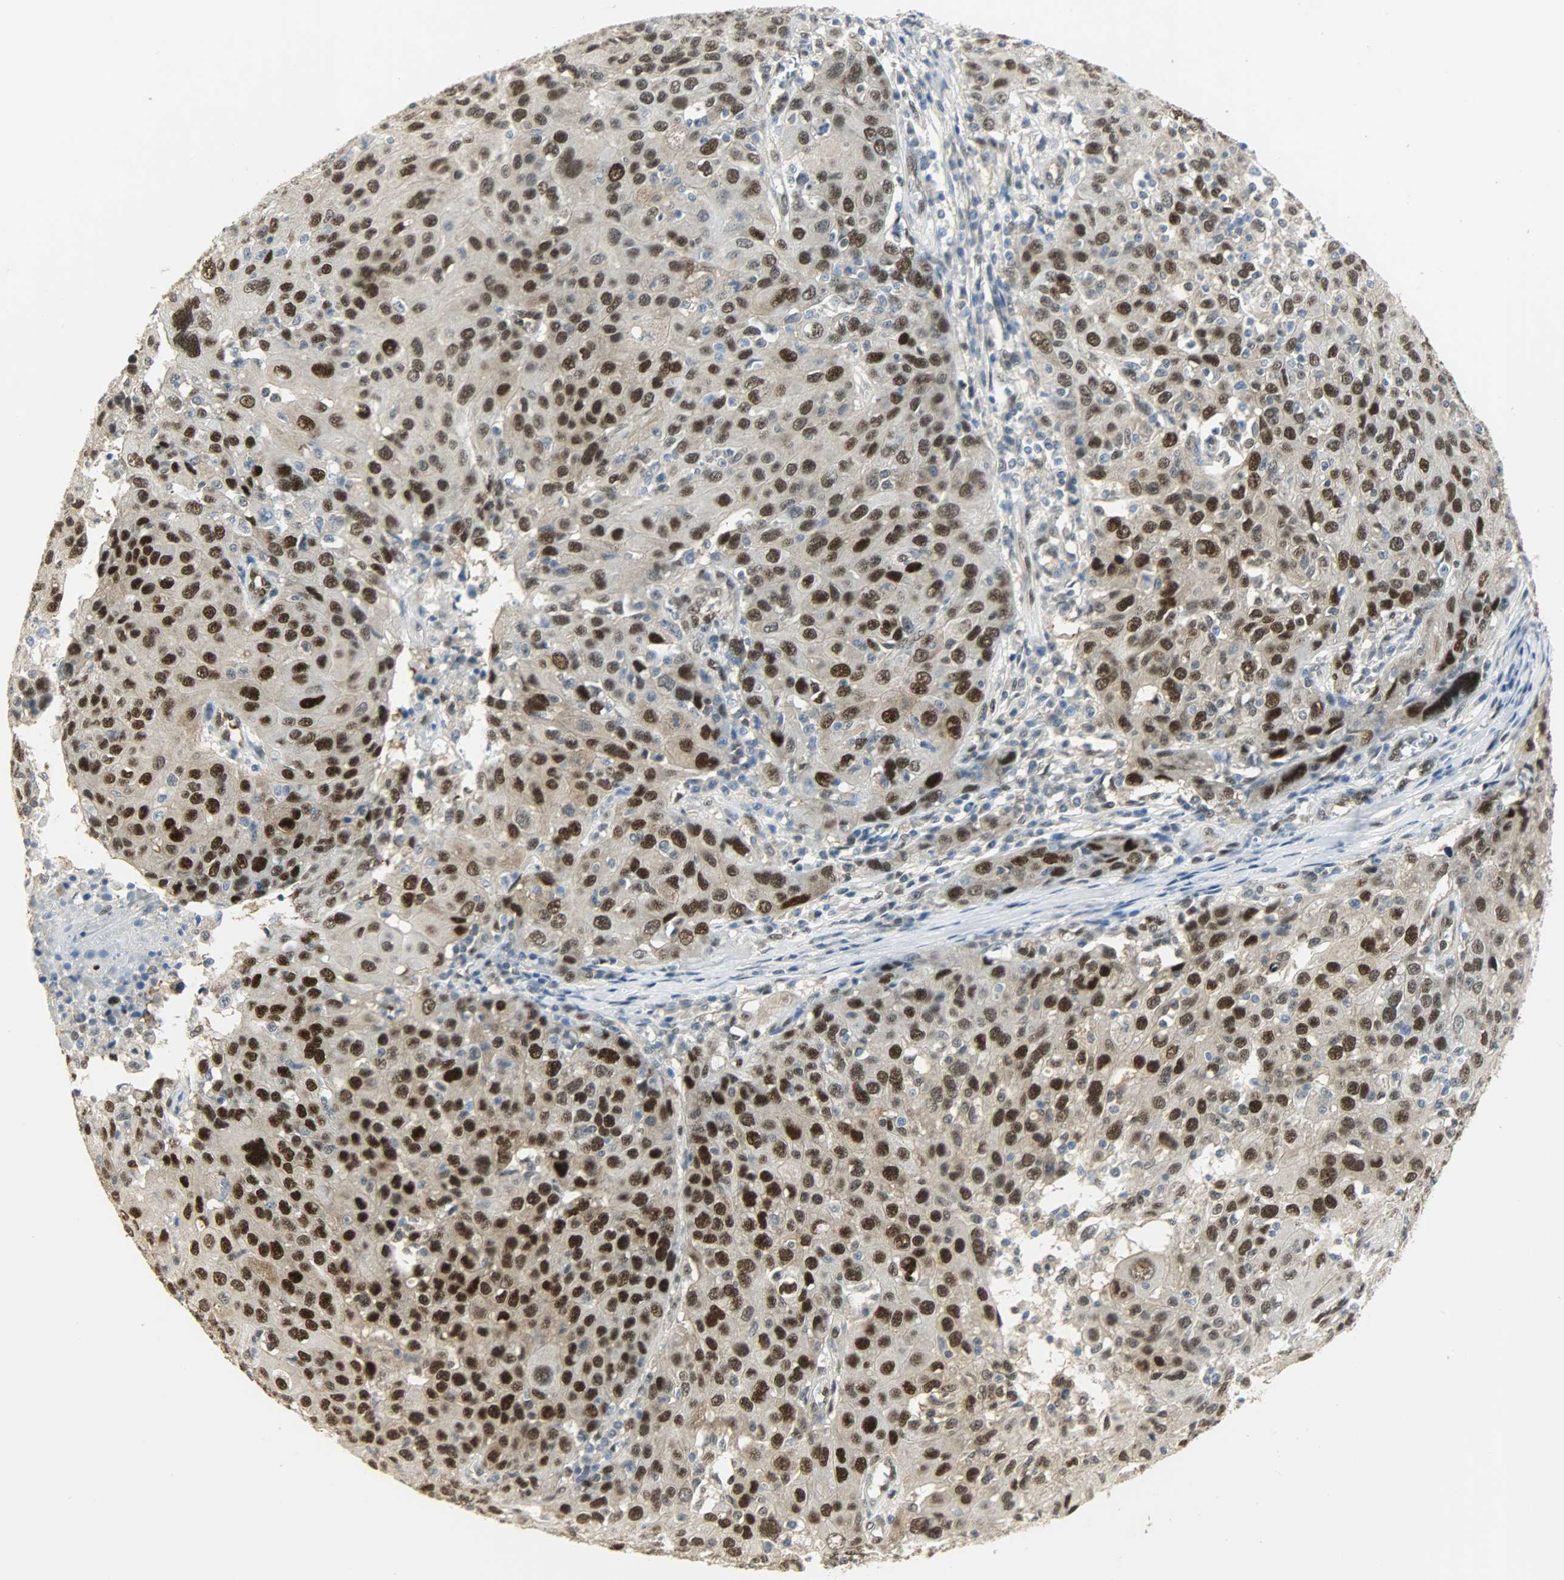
{"staining": {"intensity": "strong", "quantity": "25%-75%", "location": "nuclear"}, "tissue": "ovarian cancer", "cell_type": "Tumor cells", "image_type": "cancer", "snomed": [{"axis": "morphology", "description": "Carcinoma, endometroid"}, {"axis": "topography", "description": "Ovary"}], "caption": "Immunohistochemistry (IHC) photomicrograph of human endometroid carcinoma (ovarian) stained for a protein (brown), which exhibits high levels of strong nuclear expression in about 25%-75% of tumor cells.", "gene": "NPEPL1", "patient": {"sex": "female", "age": 50}}